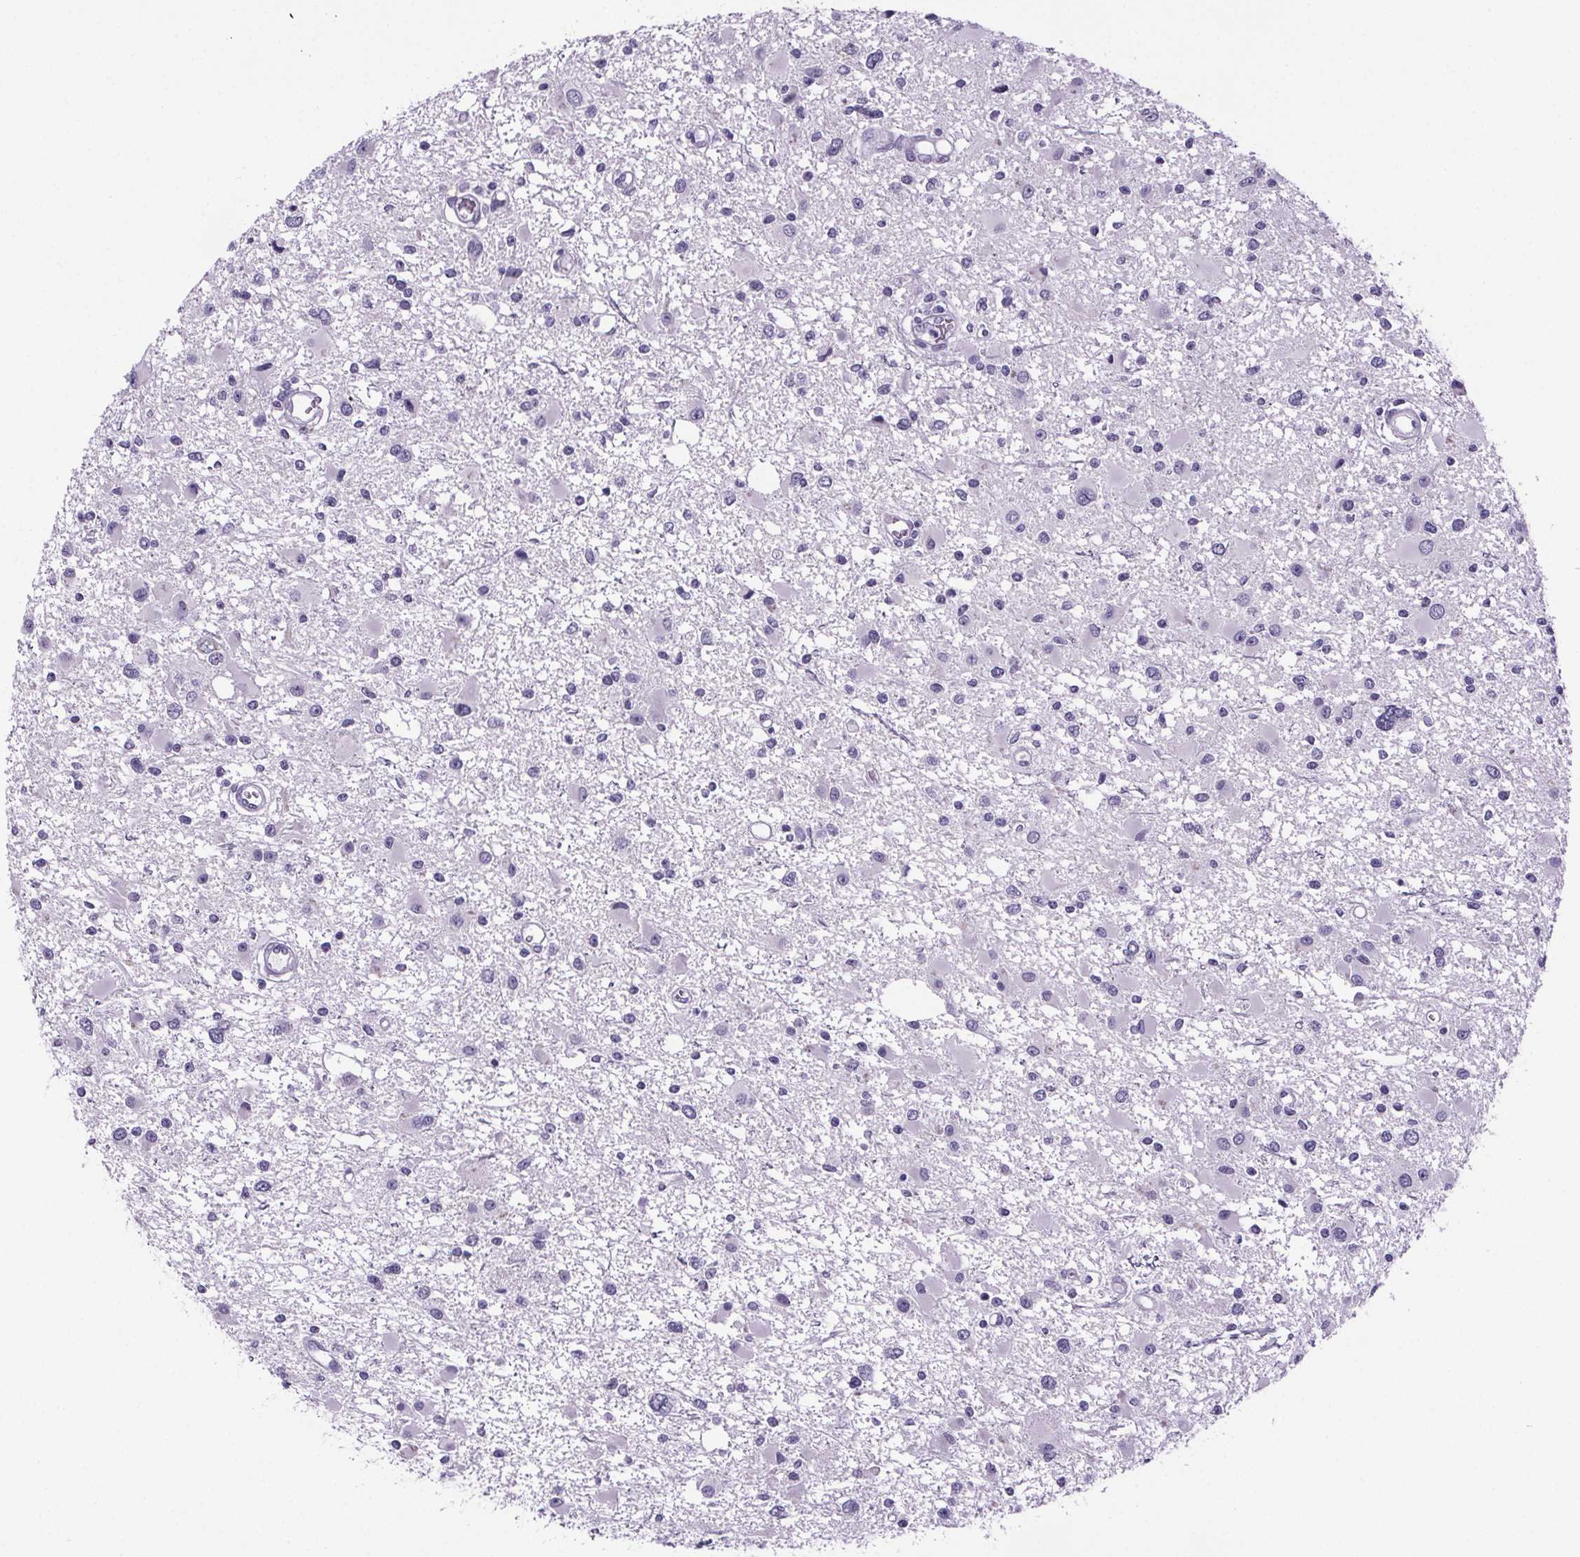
{"staining": {"intensity": "negative", "quantity": "none", "location": "none"}, "tissue": "glioma", "cell_type": "Tumor cells", "image_type": "cancer", "snomed": [{"axis": "morphology", "description": "Glioma, malignant, High grade"}, {"axis": "topography", "description": "Brain"}], "caption": "Malignant glioma (high-grade) was stained to show a protein in brown. There is no significant positivity in tumor cells. (DAB immunohistochemistry (IHC) visualized using brightfield microscopy, high magnification).", "gene": "CUBN", "patient": {"sex": "male", "age": 54}}